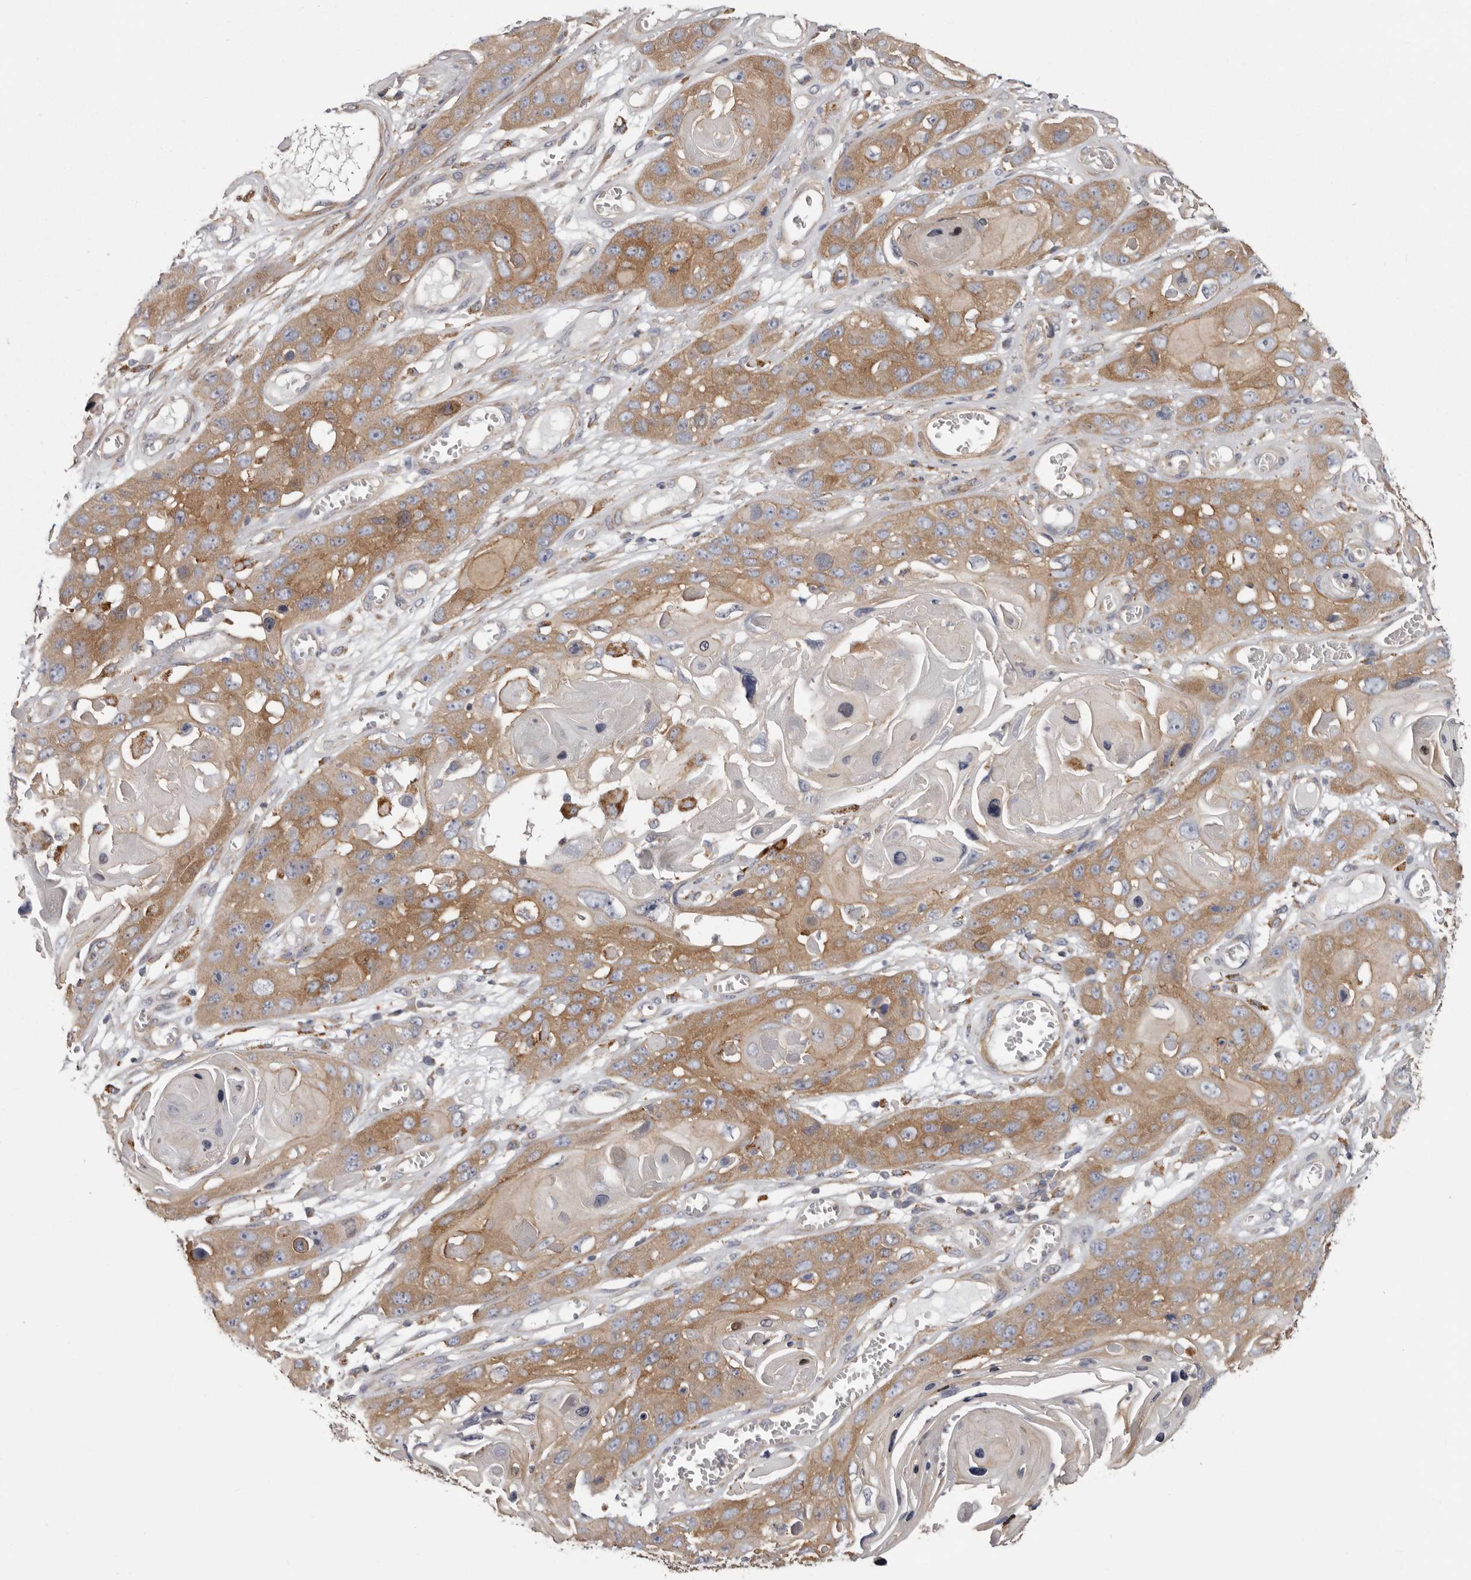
{"staining": {"intensity": "moderate", "quantity": ">75%", "location": "cytoplasmic/membranous"}, "tissue": "skin cancer", "cell_type": "Tumor cells", "image_type": "cancer", "snomed": [{"axis": "morphology", "description": "Squamous cell carcinoma, NOS"}, {"axis": "topography", "description": "Skin"}], "caption": "A photomicrograph of skin cancer (squamous cell carcinoma) stained for a protein displays moderate cytoplasmic/membranous brown staining in tumor cells. The protein is shown in brown color, while the nuclei are stained blue.", "gene": "ENAH", "patient": {"sex": "male", "age": 55}}